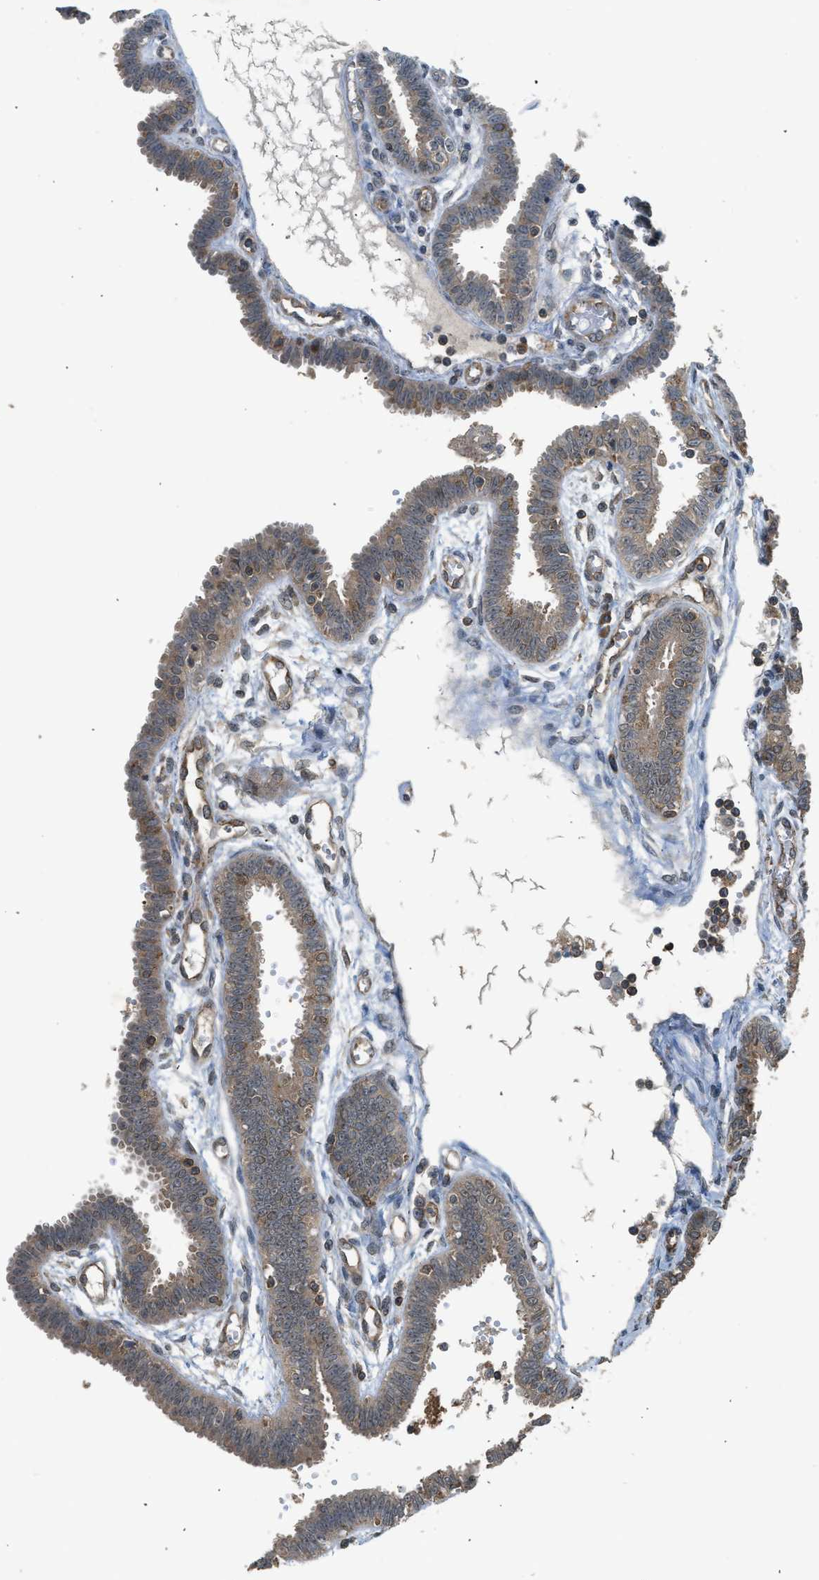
{"staining": {"intensity": "moderate", "quantity": ">75%", "location": "cytoplasmic/membranous"}, "tissue": "fallopian tube", "cell_type": "Glandular cells", "image_type": "normal", "snomed": [{"axis": "morphology", "description": "Normal tissue, NOS"}, {"axis": "topography", "description": "Fallopian tube"}], "caption": "Immunohistochemical staining of unremarkable fallopian tube shows medium levels of moderate cytoplasmic/membranous positivity in approximately >75% of glandular cells. The staining was performed using DAB to visualize the protein expression in brown, while the nuclei were stained in blue with hematoxylin (Magnification: 20x).", "gene": "HIP1R", "patient": {"sex": "female", "age": 32}}